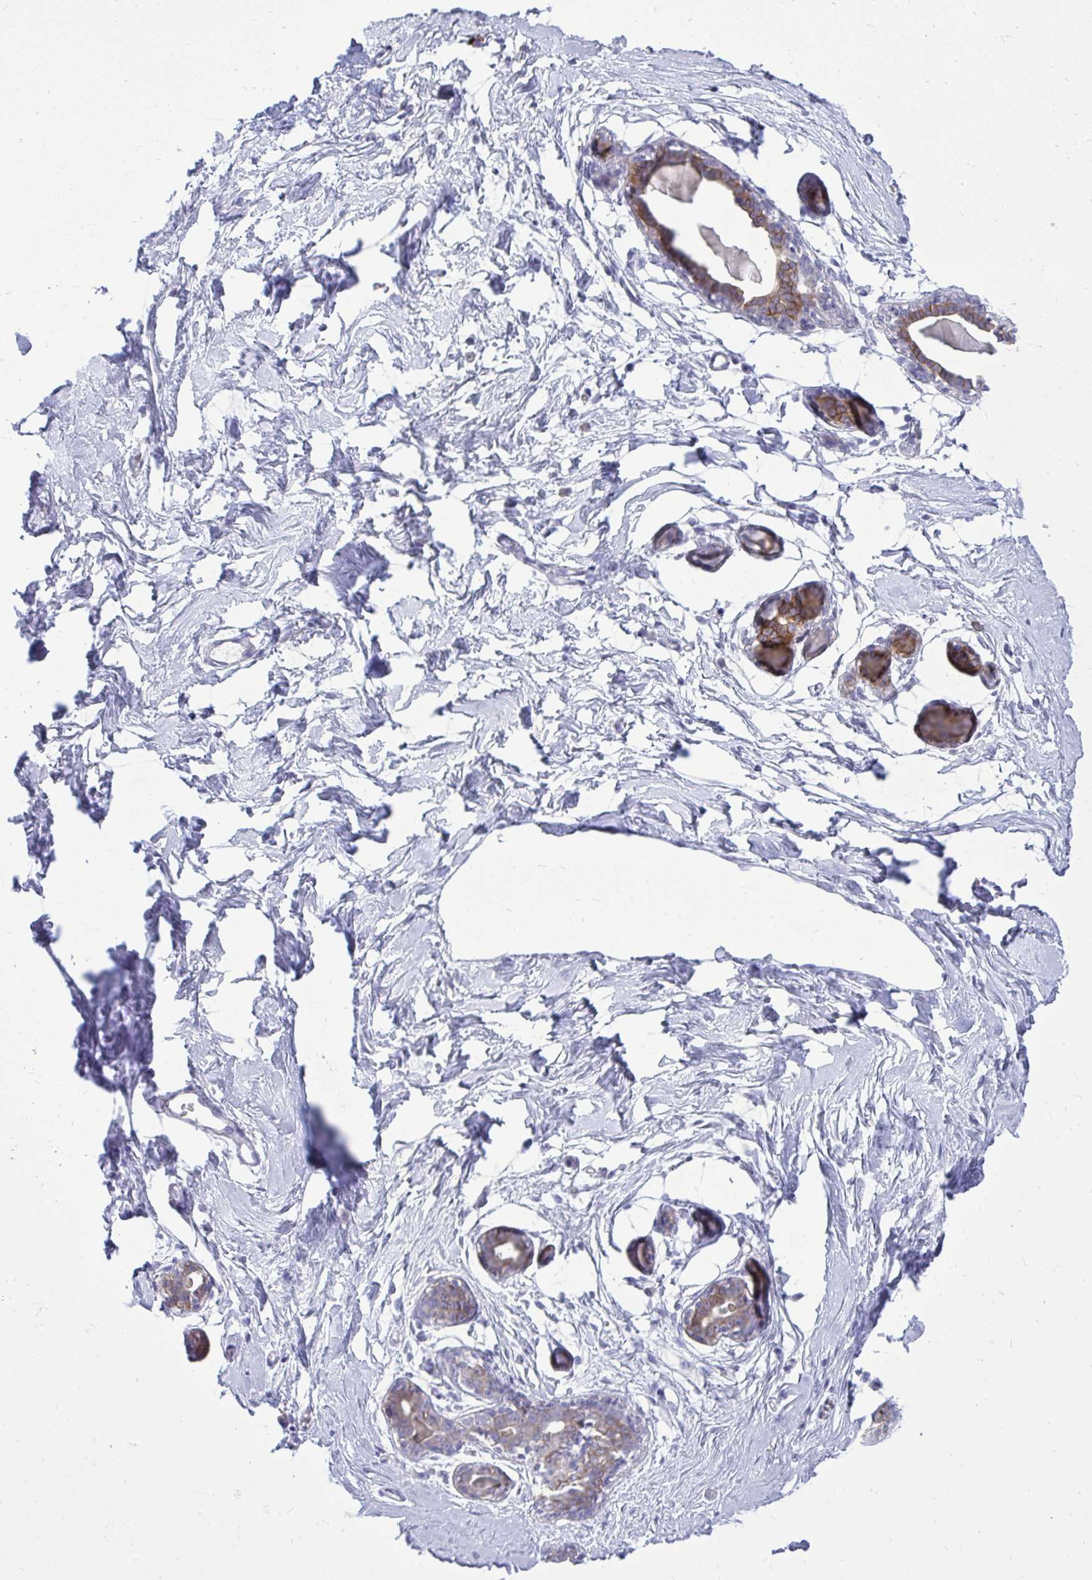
{"staining": {"intensity": "negative", "quantity": "none", "location": "none"}, "tissue": "breast", "cell_type": "Adipocytes", "image_type": "normal", "snomed": [{"axis": "morphology", "description": "Normal tissue, NOS"}, {"axis": "topography", "description": "Breast"}], "caption": "A high-resolution photomicrograph shows immunohistochemistry (IHC) staining of normal breast, which shows no significant staining in adipocytes.", "gene": "SPTBN2", "patient": {"sex": "female", "age": 45}}